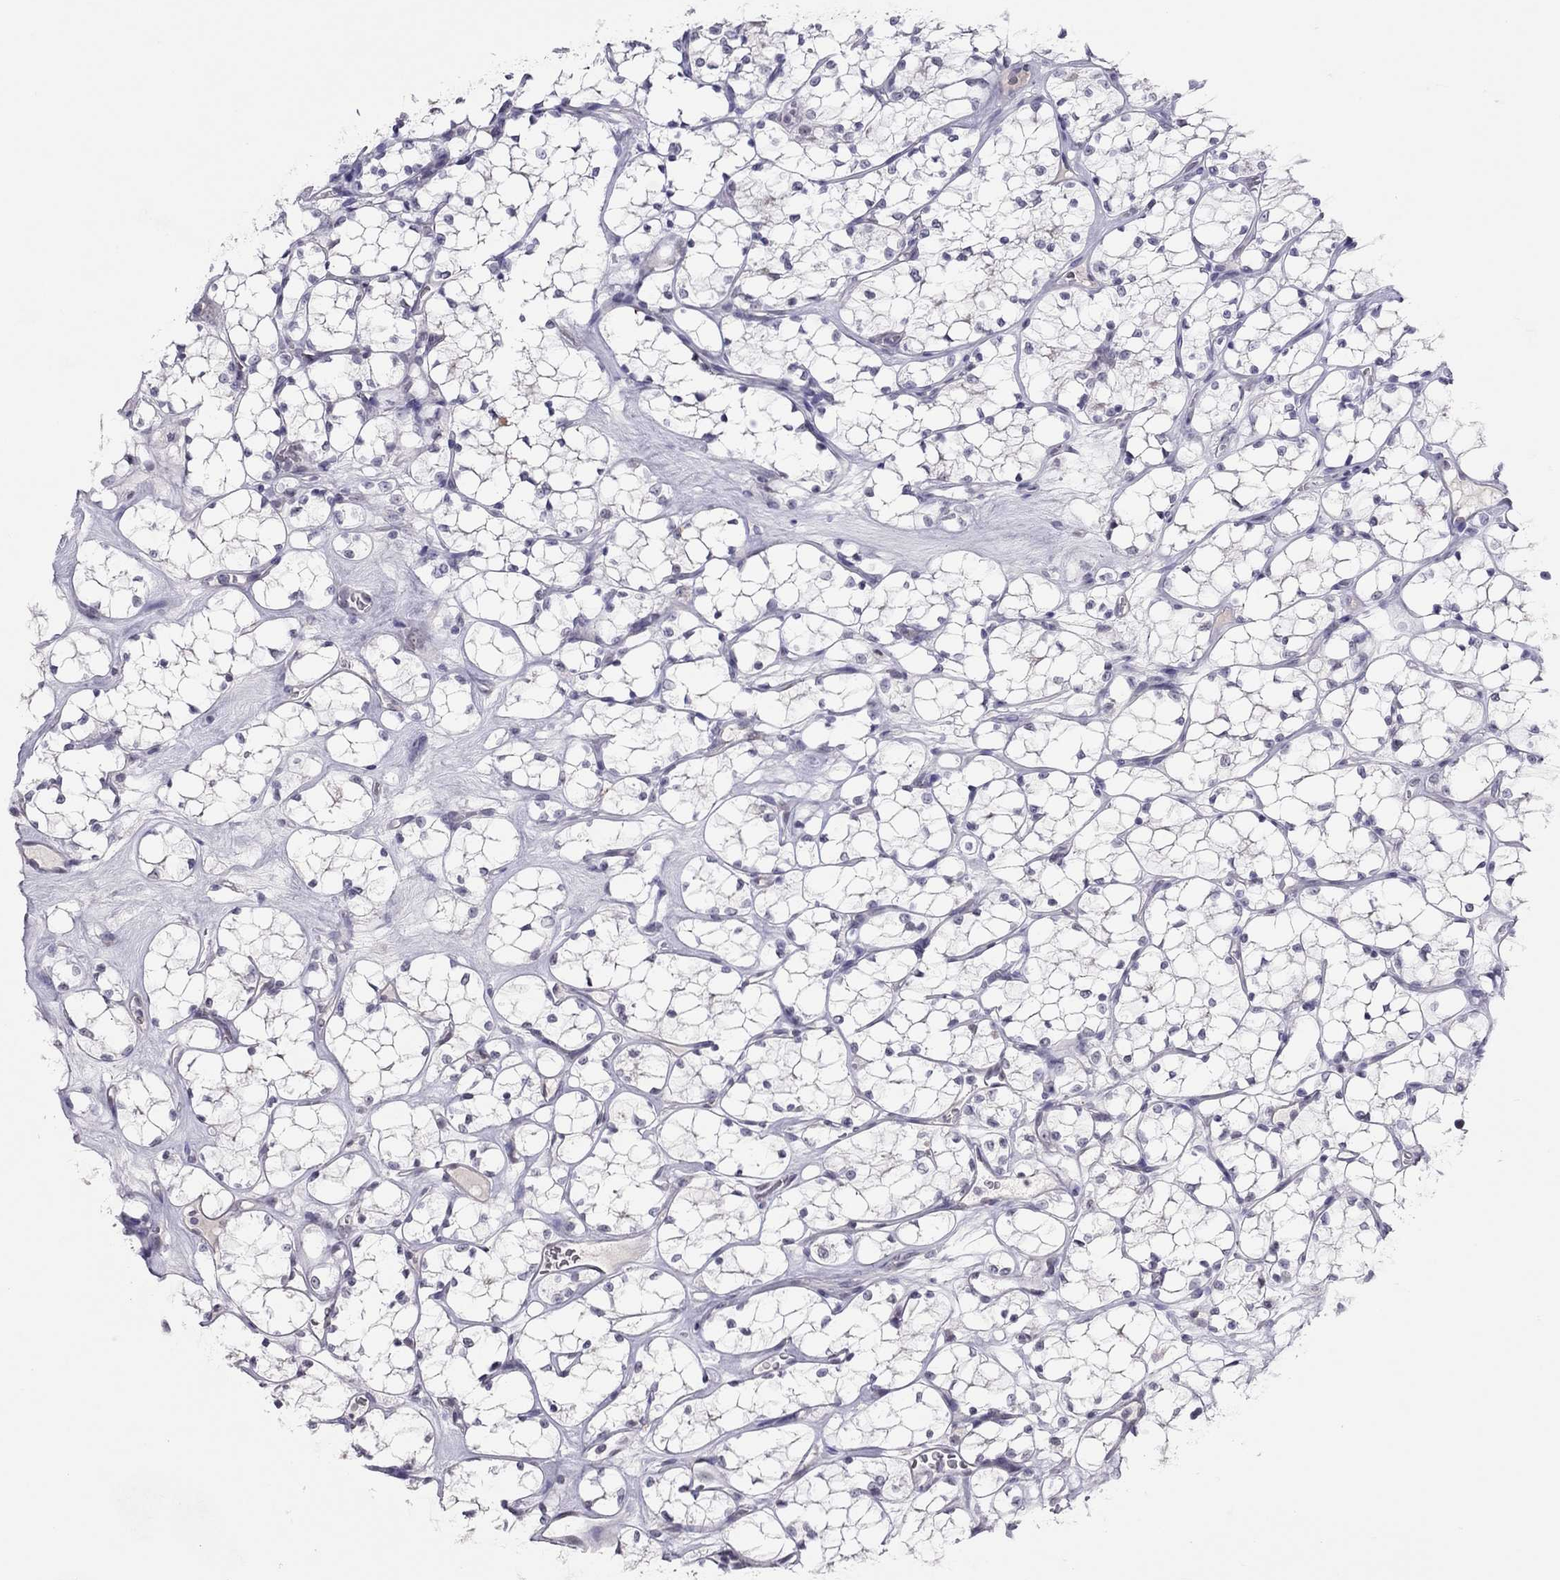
{"staining": {"intensity": "negative", "quantity": "none", "location": "none"}, "tissue": "renal cancer", "cell_type": "Tumor cells", "image_type": "cancer", "snomed": [{"axis": "morphology", "description": "Adenocarcinoma, NOS"}, {"axis": "topography", "description": "Kidney"}], "caption": "Tumor cells are negative for brown protein staining in renal adenocarcinoma.", "gene": "JHY", "patient": {"sex": "female", "age": 69}}